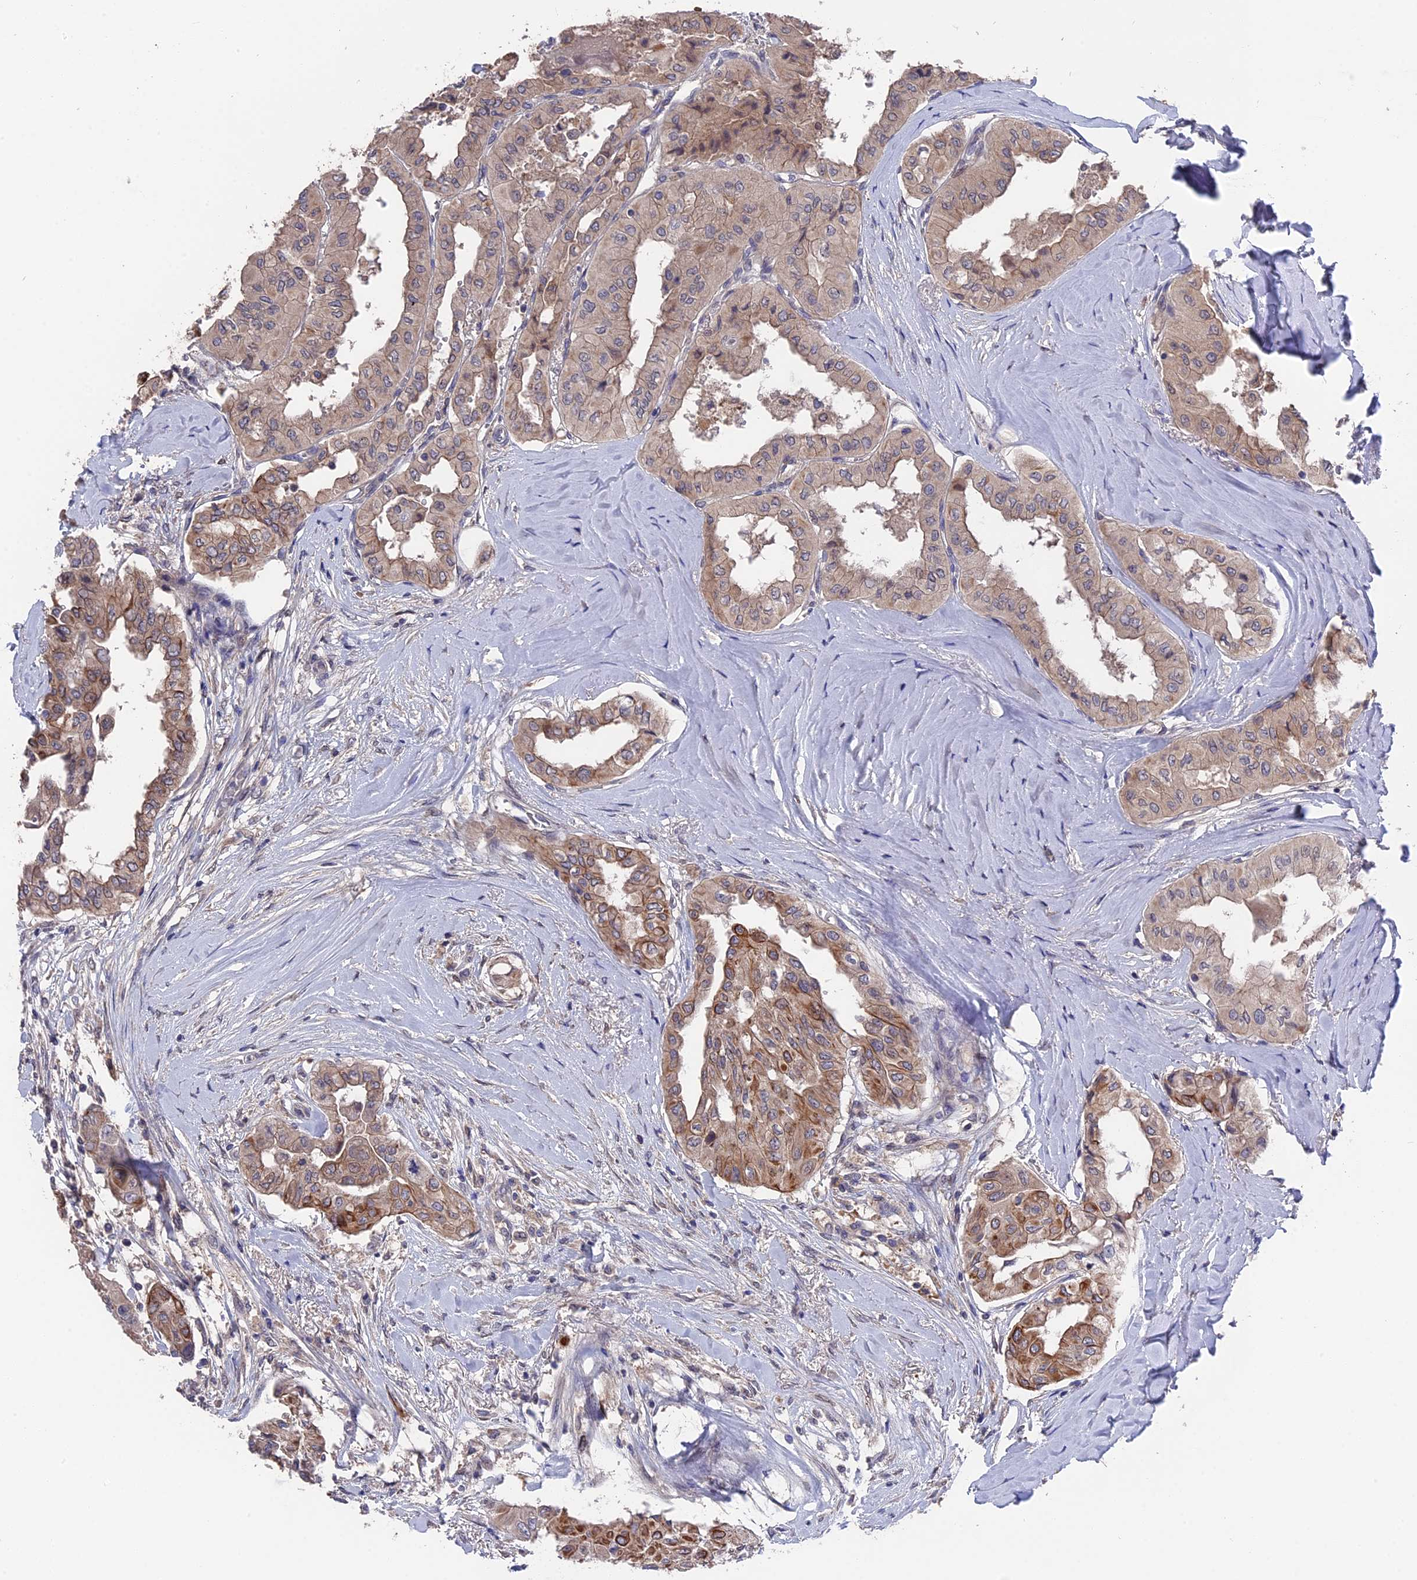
{"staining": {"intensity": "moderate", "quantity": "25%-75%", "location": "cytoplasmic/membranous"}, "tissue": "thyroid cancer", "cell_type": "Tumor cells", "image_type": "cancer", "snomed": [{"axis": "morphology", "description": "Papillary adenocarcinoma, NOS"}, {"axis": "topography", "description": "Thyroid gland"}], "caption": "Tumor cells display medium levels of moderate cytoplasmic/membranous positivity in about 25%-75% of cells in human thyroid cancer (papillary adenocarcinoma).", "gene": "ZCCHC2", "patient": {"sex": "female", "age": 59}}